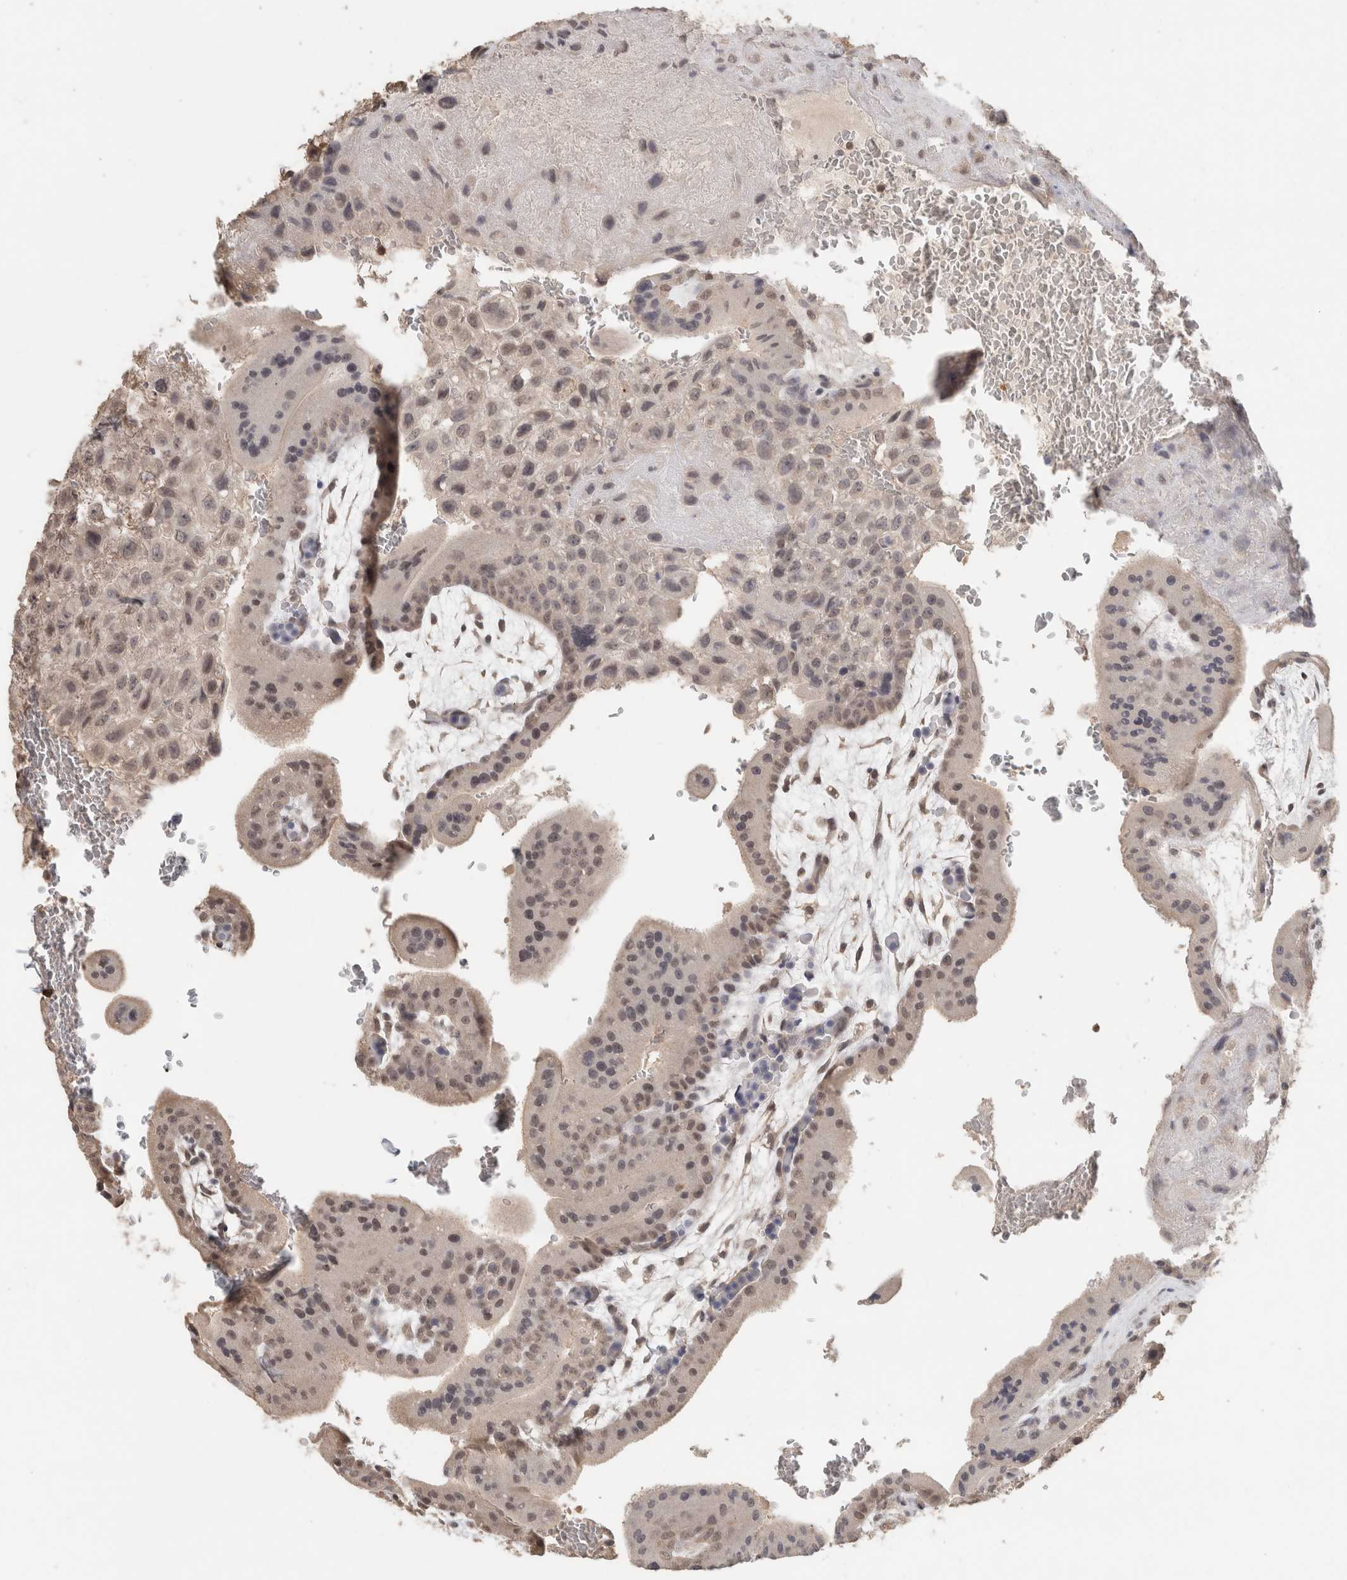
{"staining": {"intensity": "weak", "quantity": ">75%", "location": "nuclear"}, "tissue": "placenta", "cell_type": "Decidual cells", "image_type": "normal", "snomed": [{"axis": "morphology", "description": "Normal tissue, NOS"}, {"axis": "topography", "description": "Placenta"}], "caption": "About >75% of decidual cells in unremarkable placenta display weak nuclear protein staining as visualized by brown immunohistochemical staining.", "gene": "TRAT1", "patient": {"sex": "female", "age": 35}}